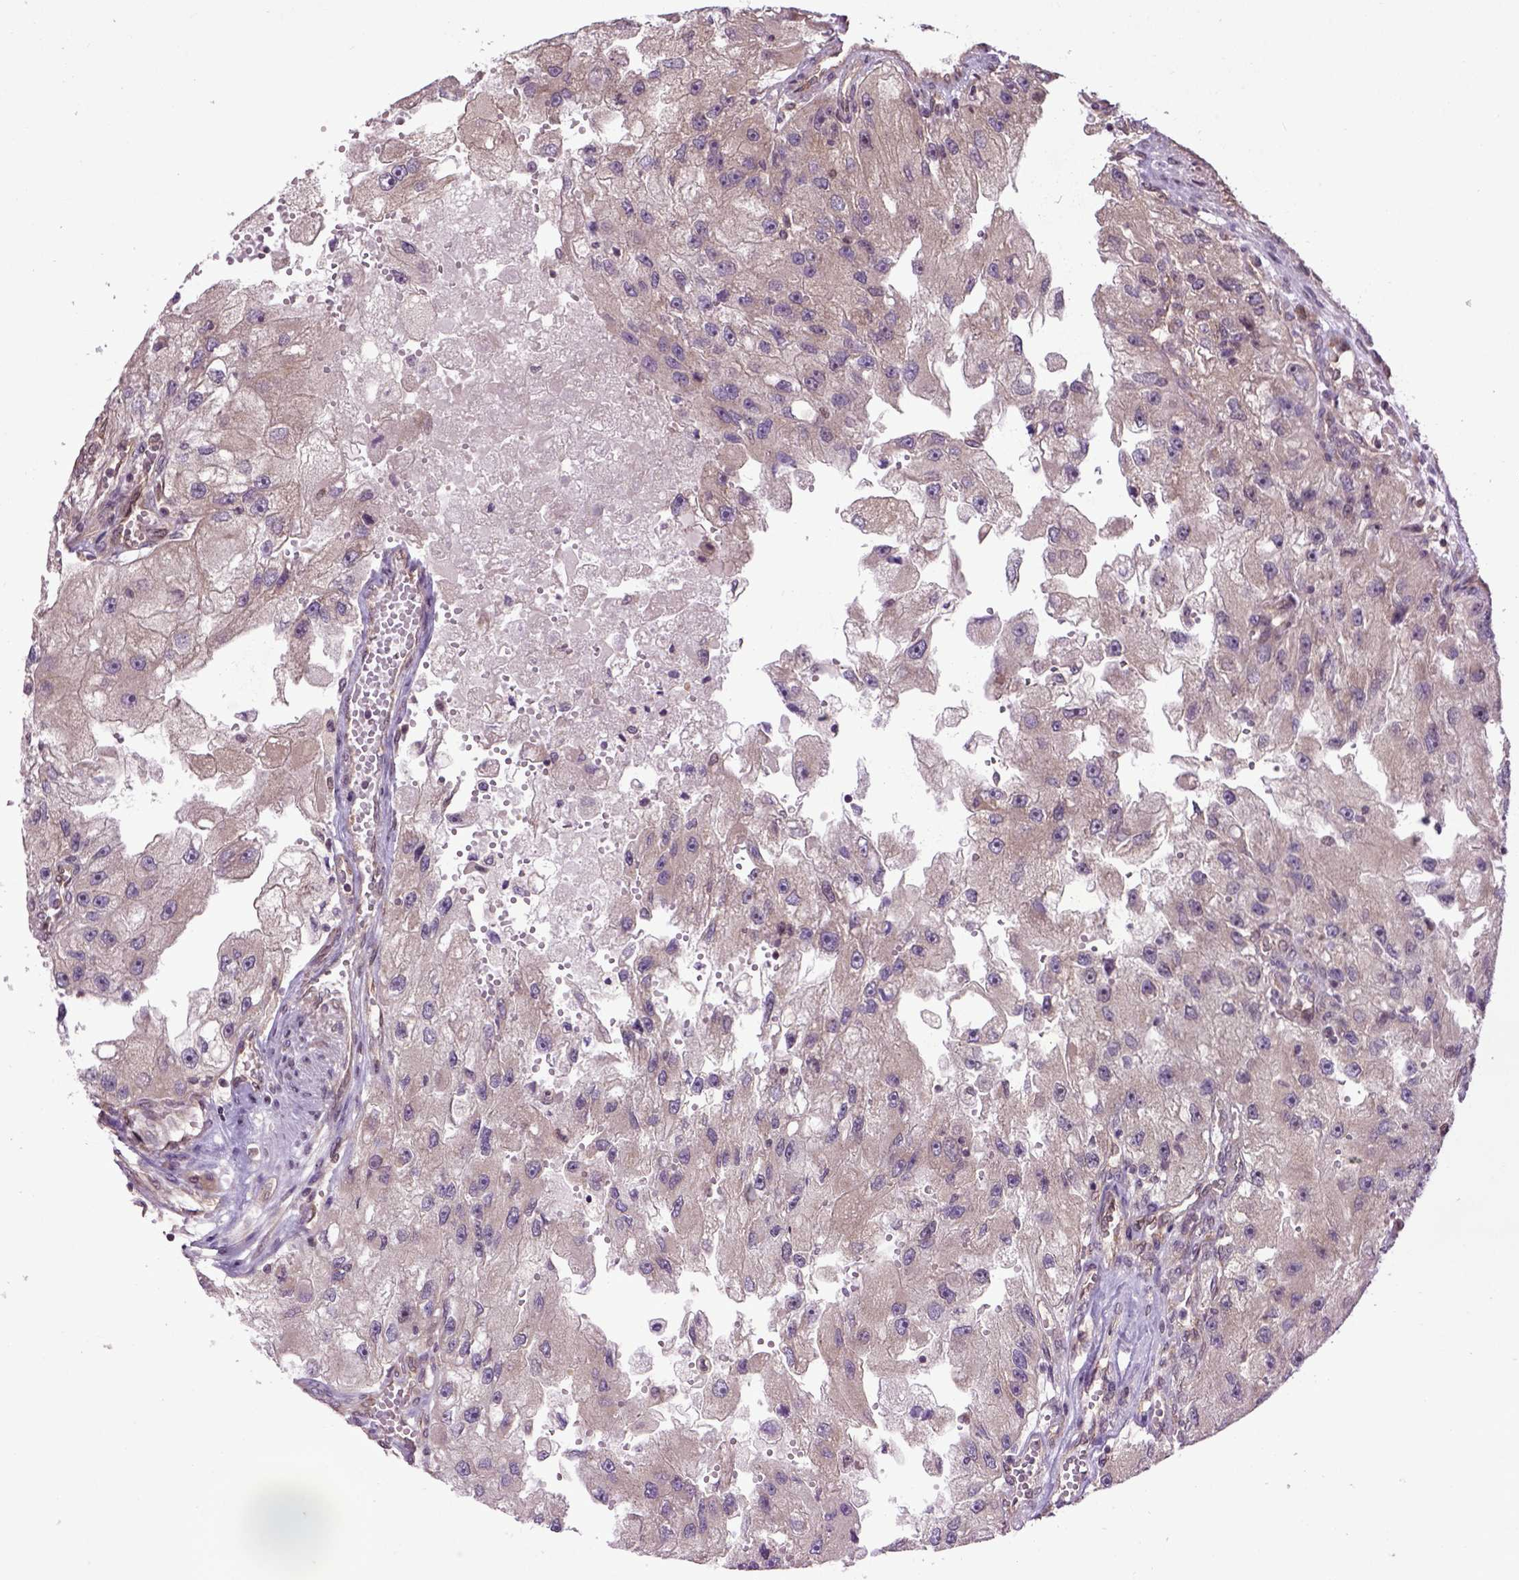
{"staining": {"intensity": "weak", "quantity": ">75%", "location": "cytoplasmic/membranous"}, "tissue": "renal cancer", "cell_type": "Tumor cells", "image_type": "cancer", "snomed": [{"axis": "morphology", "description": "Adenocarcinoma, NOS"}, {"axis": "topography", "description": "Kidney"}], "caption": "A brown stain labels weak cytoplasmic/membranous positivity of a protein in human adenocarcinoma (renal) tumor cells.", "gene": "WDR48", "patient": {"sex": "male", "age": 63}}